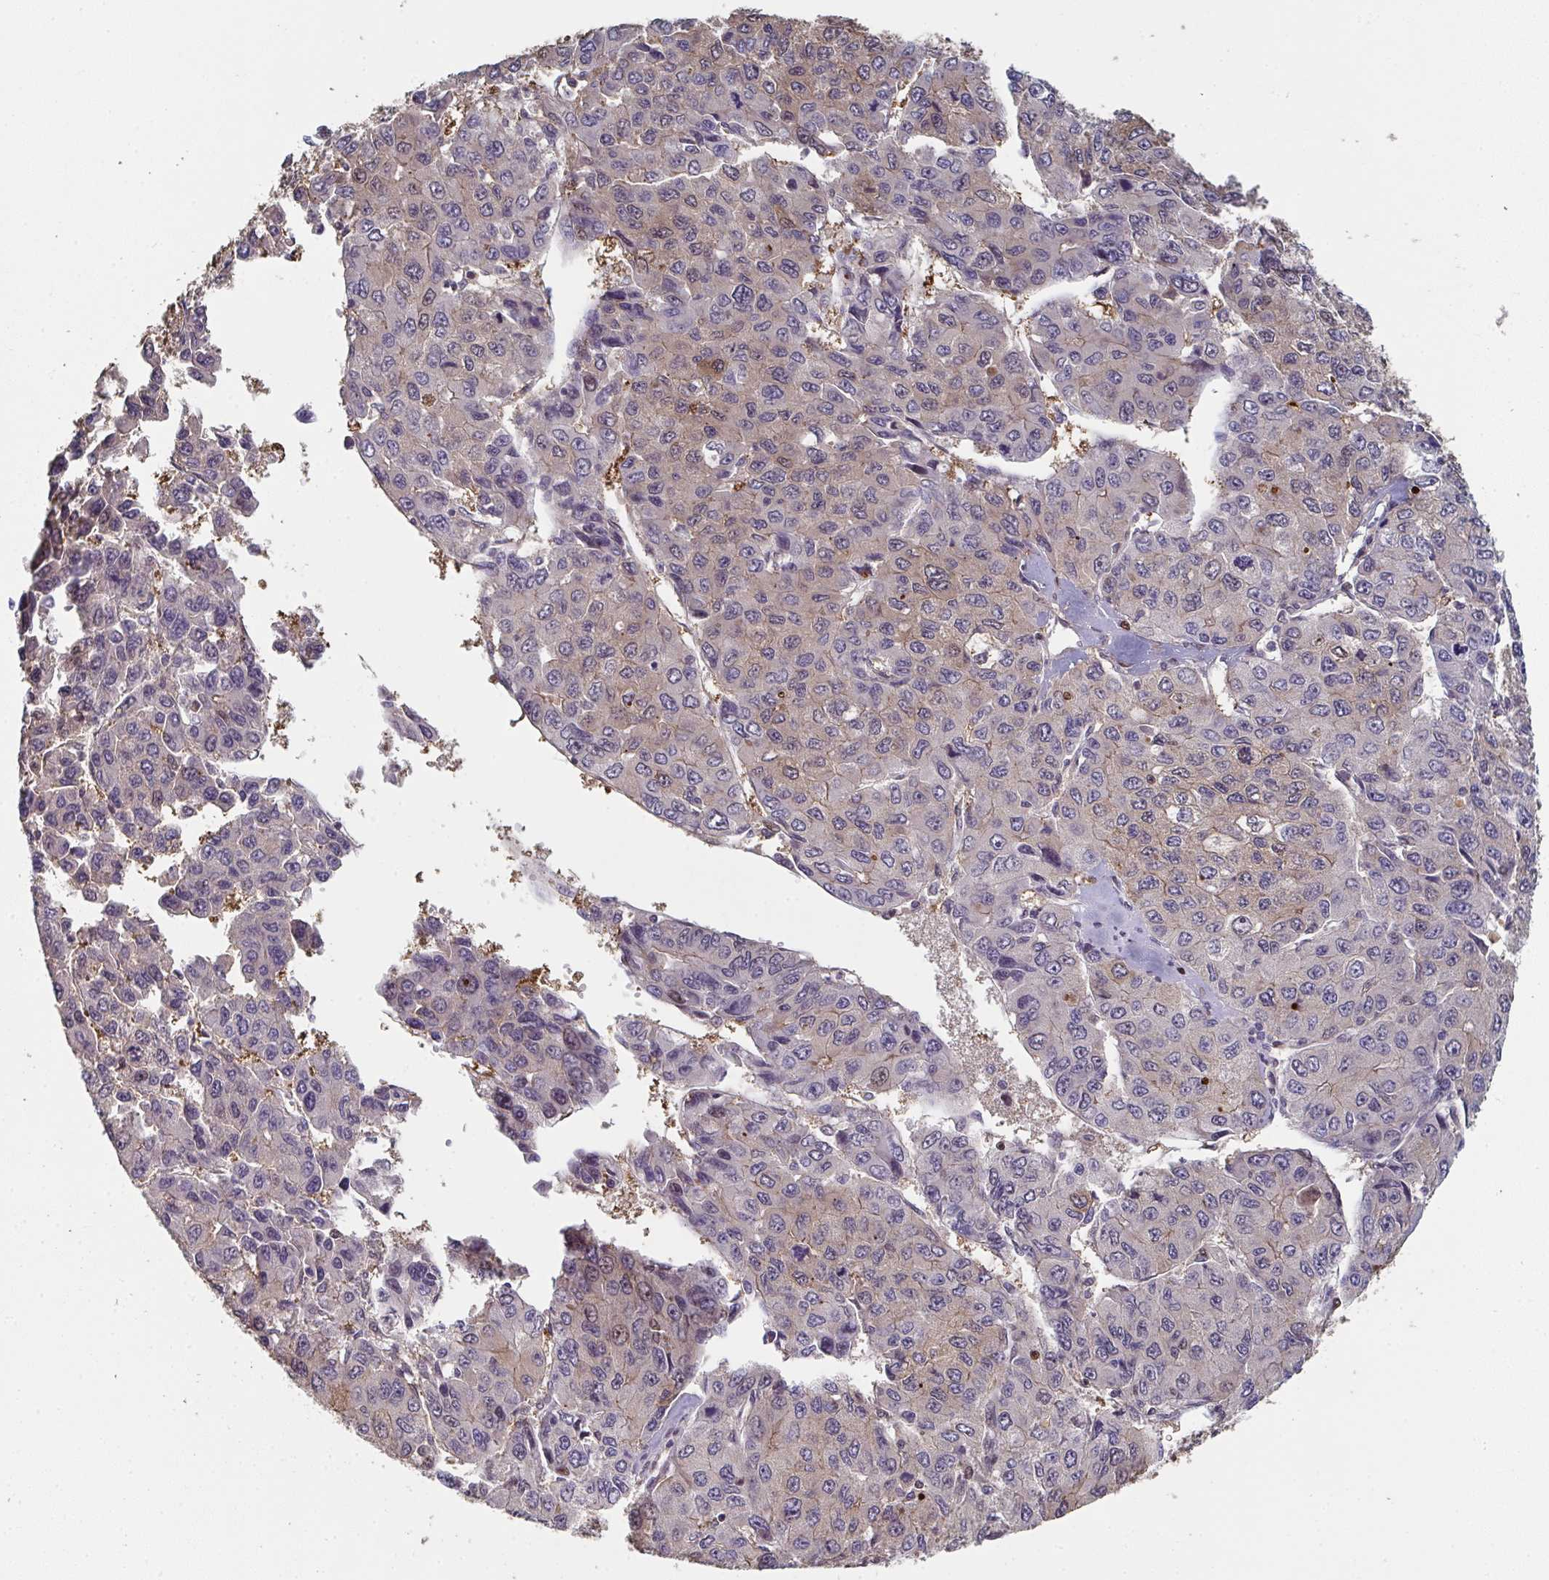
{"staining": {"intensity": "weak", "quantity": "25%-75%", "location": "cytoplasmic/membranous"}, "tissue": "liver cancer", "cell_type": "Tumor cells", "image_type": "cancer", "snomed": [{"axis": "morphology", "description": "Carcinoma, Hepatocellular, NOS"}, {"axis": "topography", "description": "Liver"}], "caption": "This is an image of immunohistochemistry (IHC) staining of liver cancer (hepatocellular carcinoma), which shows weak expression in the cytoplasmic/membranous of tumor cells.", "gene": "ACD", "patient": {"sex": "female", "age": 66}}